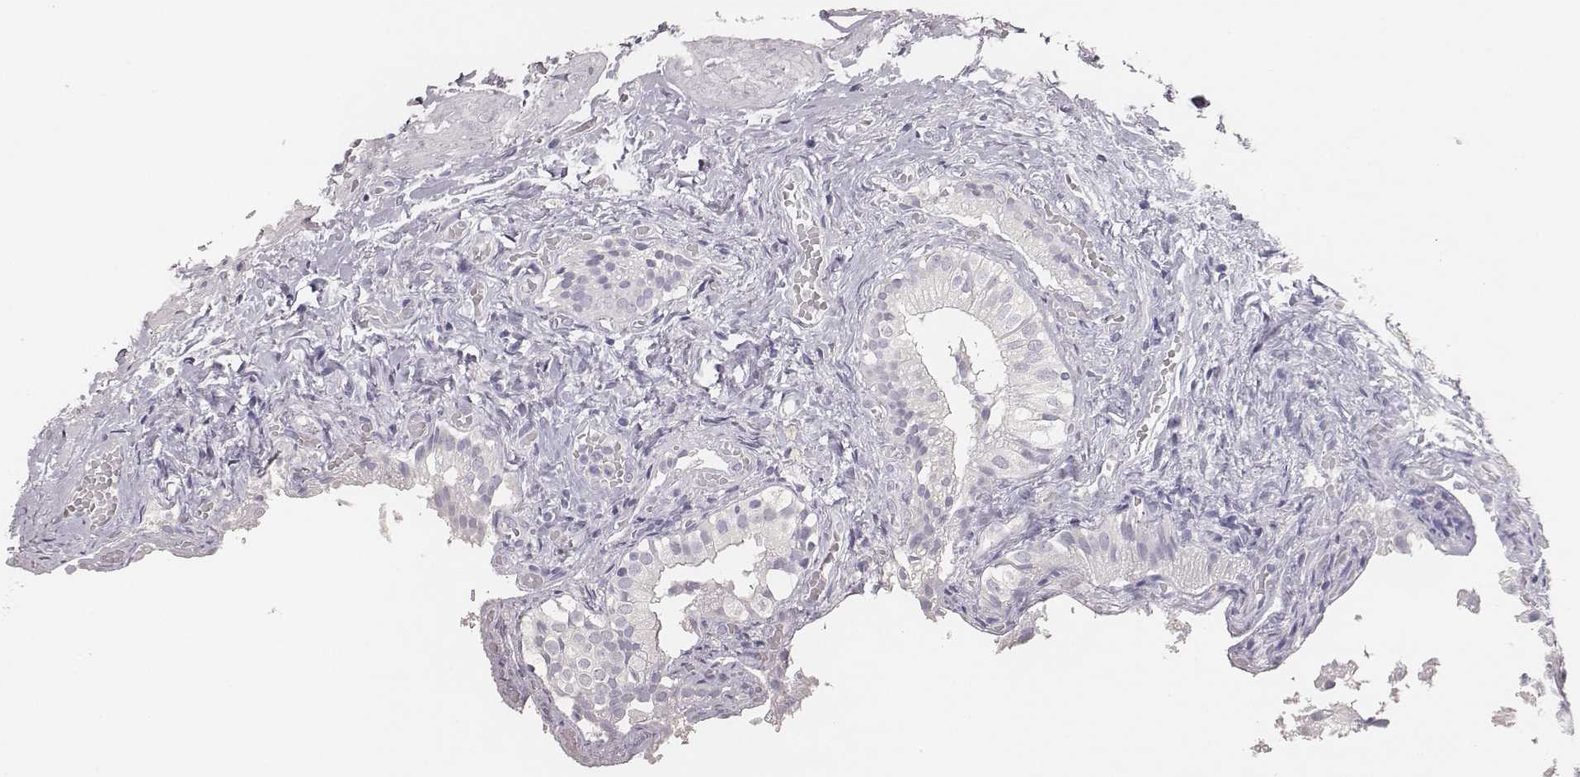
{"staining": {"intensity": "negative", "quantity": "none", "location": "none"}, "tissue": "gallbladder", "cell_type": "Glandular cells", "image_type": "normal", "snomed": [{"axis": "morphology", "description": "Normal tissue, NOS"}, {"axis": "topography", "description": "Gallbladder"}], "caption": "Immunohistochemistry (IHC) of unremarkable human gallbladder demonstrates no expression in glandular cells.", "gene": "MYH6", "patient": {"sex": "female", "age": 47}}